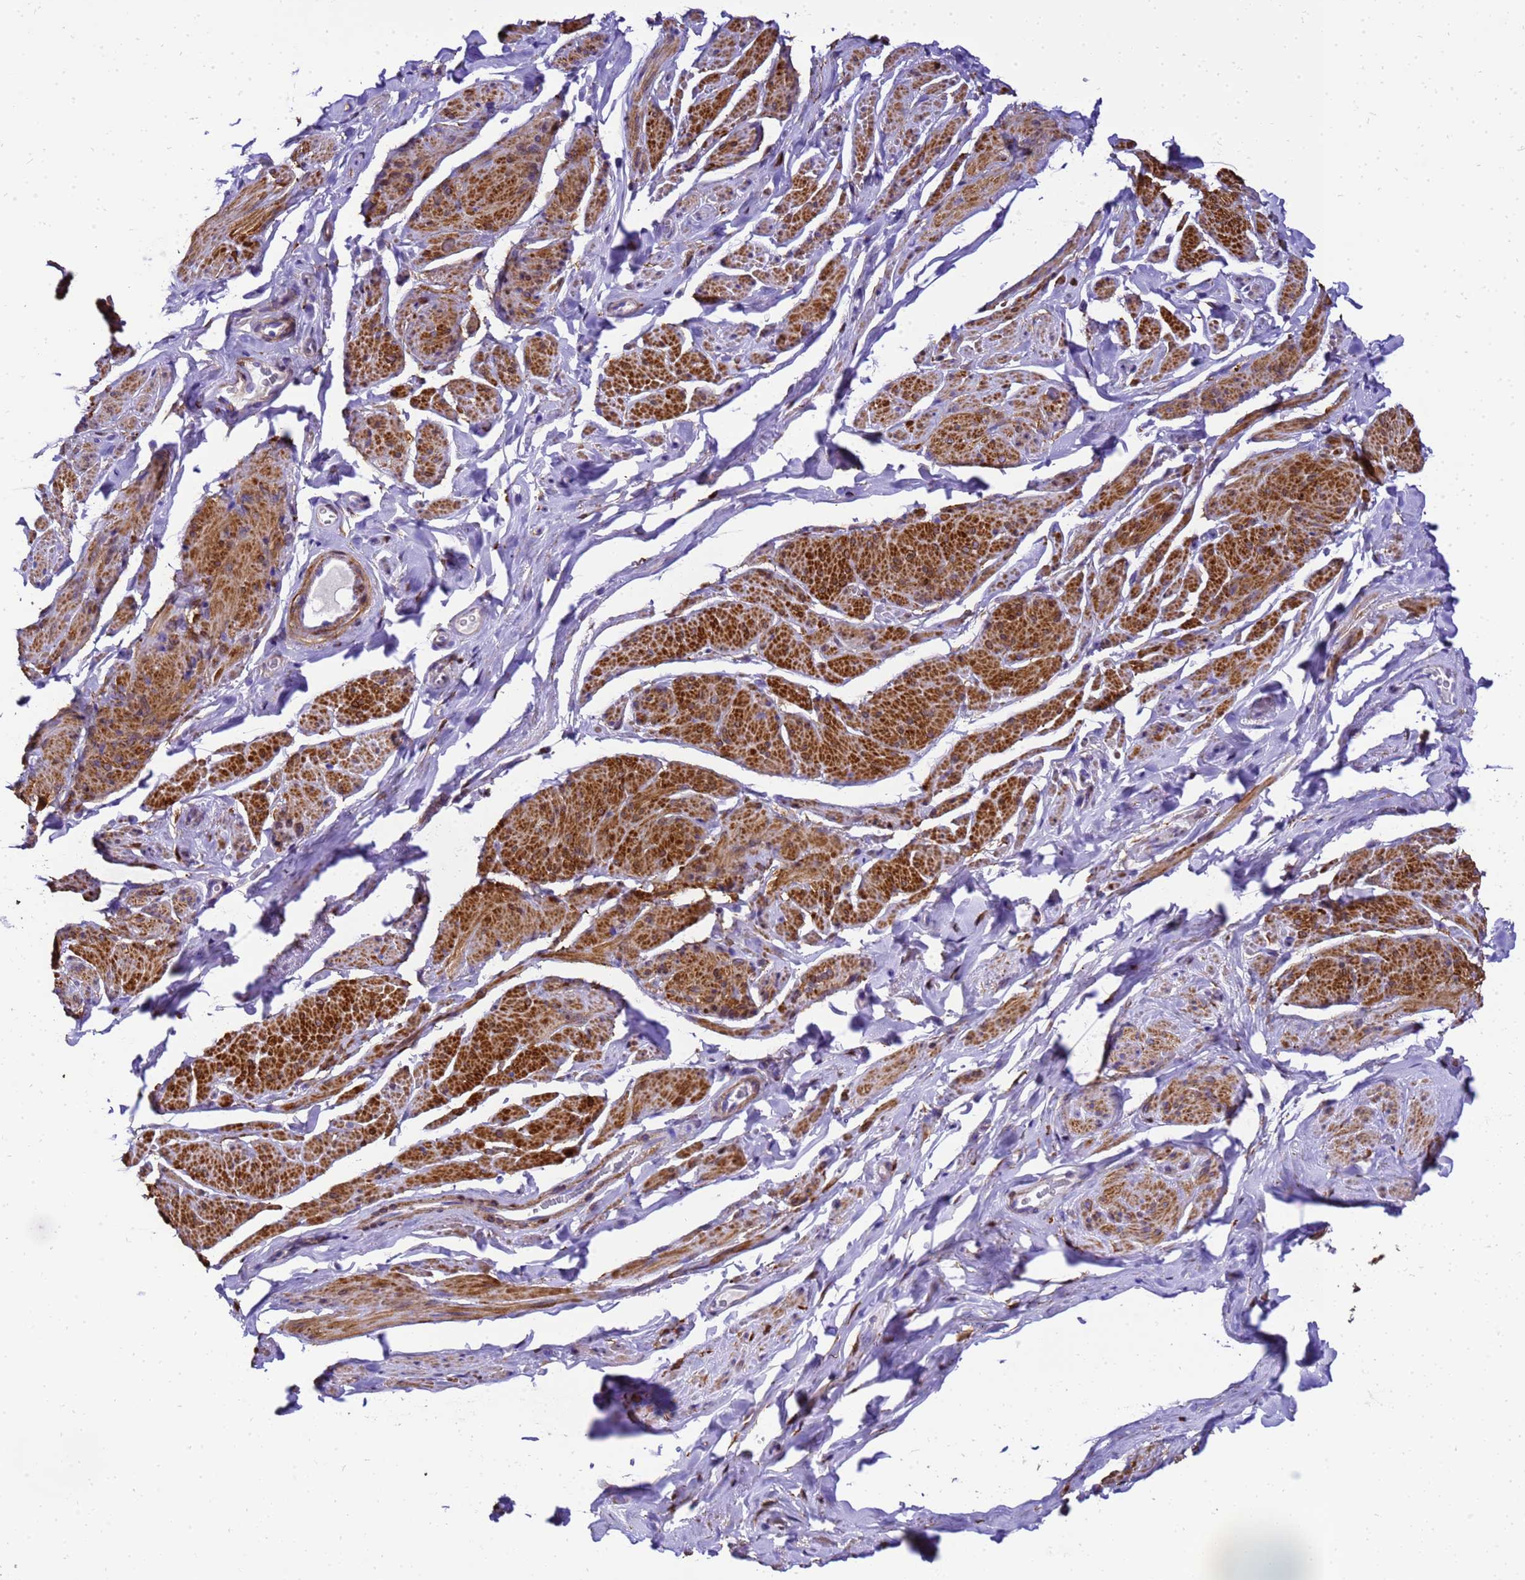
{"staining": {"intensity": "strong", "quantity": "25%-75%", "location": "cytoplasmic/membranous"}, "tissue": "smooth muscle", "cell_type": "Smooth muscle cells", "image_type": "normal", "snomed": [{"axis": "morphology", "description": "Normal tissue, NOS"}, {"axis": "topography", "description": "Smooth muscle"}, {"axis": "topography", "description": "Peripheral nerve tissue"}], "caption": "A histopathology image showing strong cytoplasmic/membranous positivity in about 25%-75% of smooth muscle cells in normal smooth muscle, as visualized by brown immunohistochemical staining.", "gene": "HSPB6", "patient": {"sex": "male", "age": 69}}